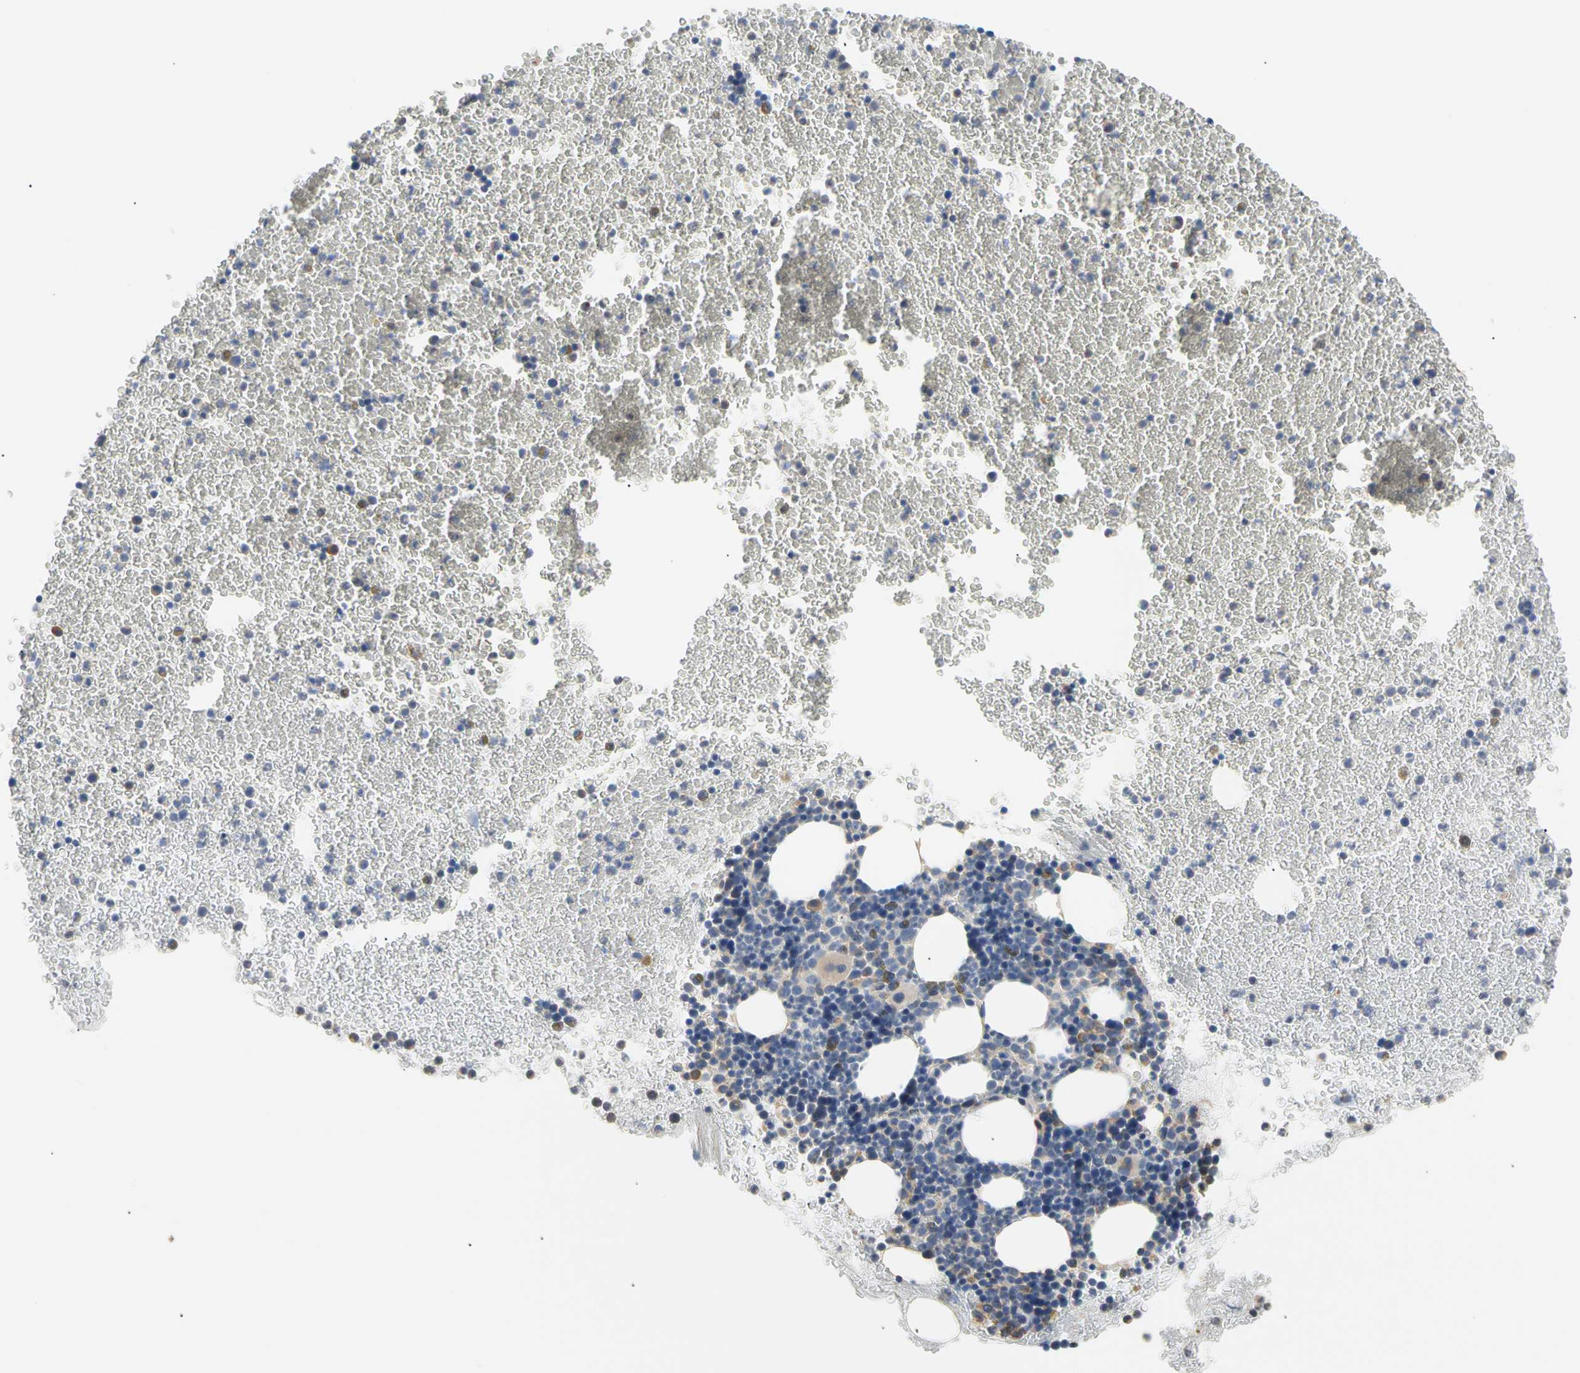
{"staining": {"intensity": "moderate", "quantity": "<25%", "location": "cytoplasmic/membranous"}, "tissue": "bone marrow", "cell_type": "Hematopoietic cells", "image_type": "normal", "snomed": [{"axis": "morphology", "description": "Normal tissue, NOS"}, {"axis": "topography", "description": "Bone marrow"}], "caption": "This image shows normal bone marrow stained with immunohistochemistry to label a protein in brown. The cytoplasmic/membranous of hematopoietic cells show moderate positivity for the protein. Nuclei are counter-stained blue.", "gene": "PLGRKT", "patient": {"sex": "female", "age": 53}}